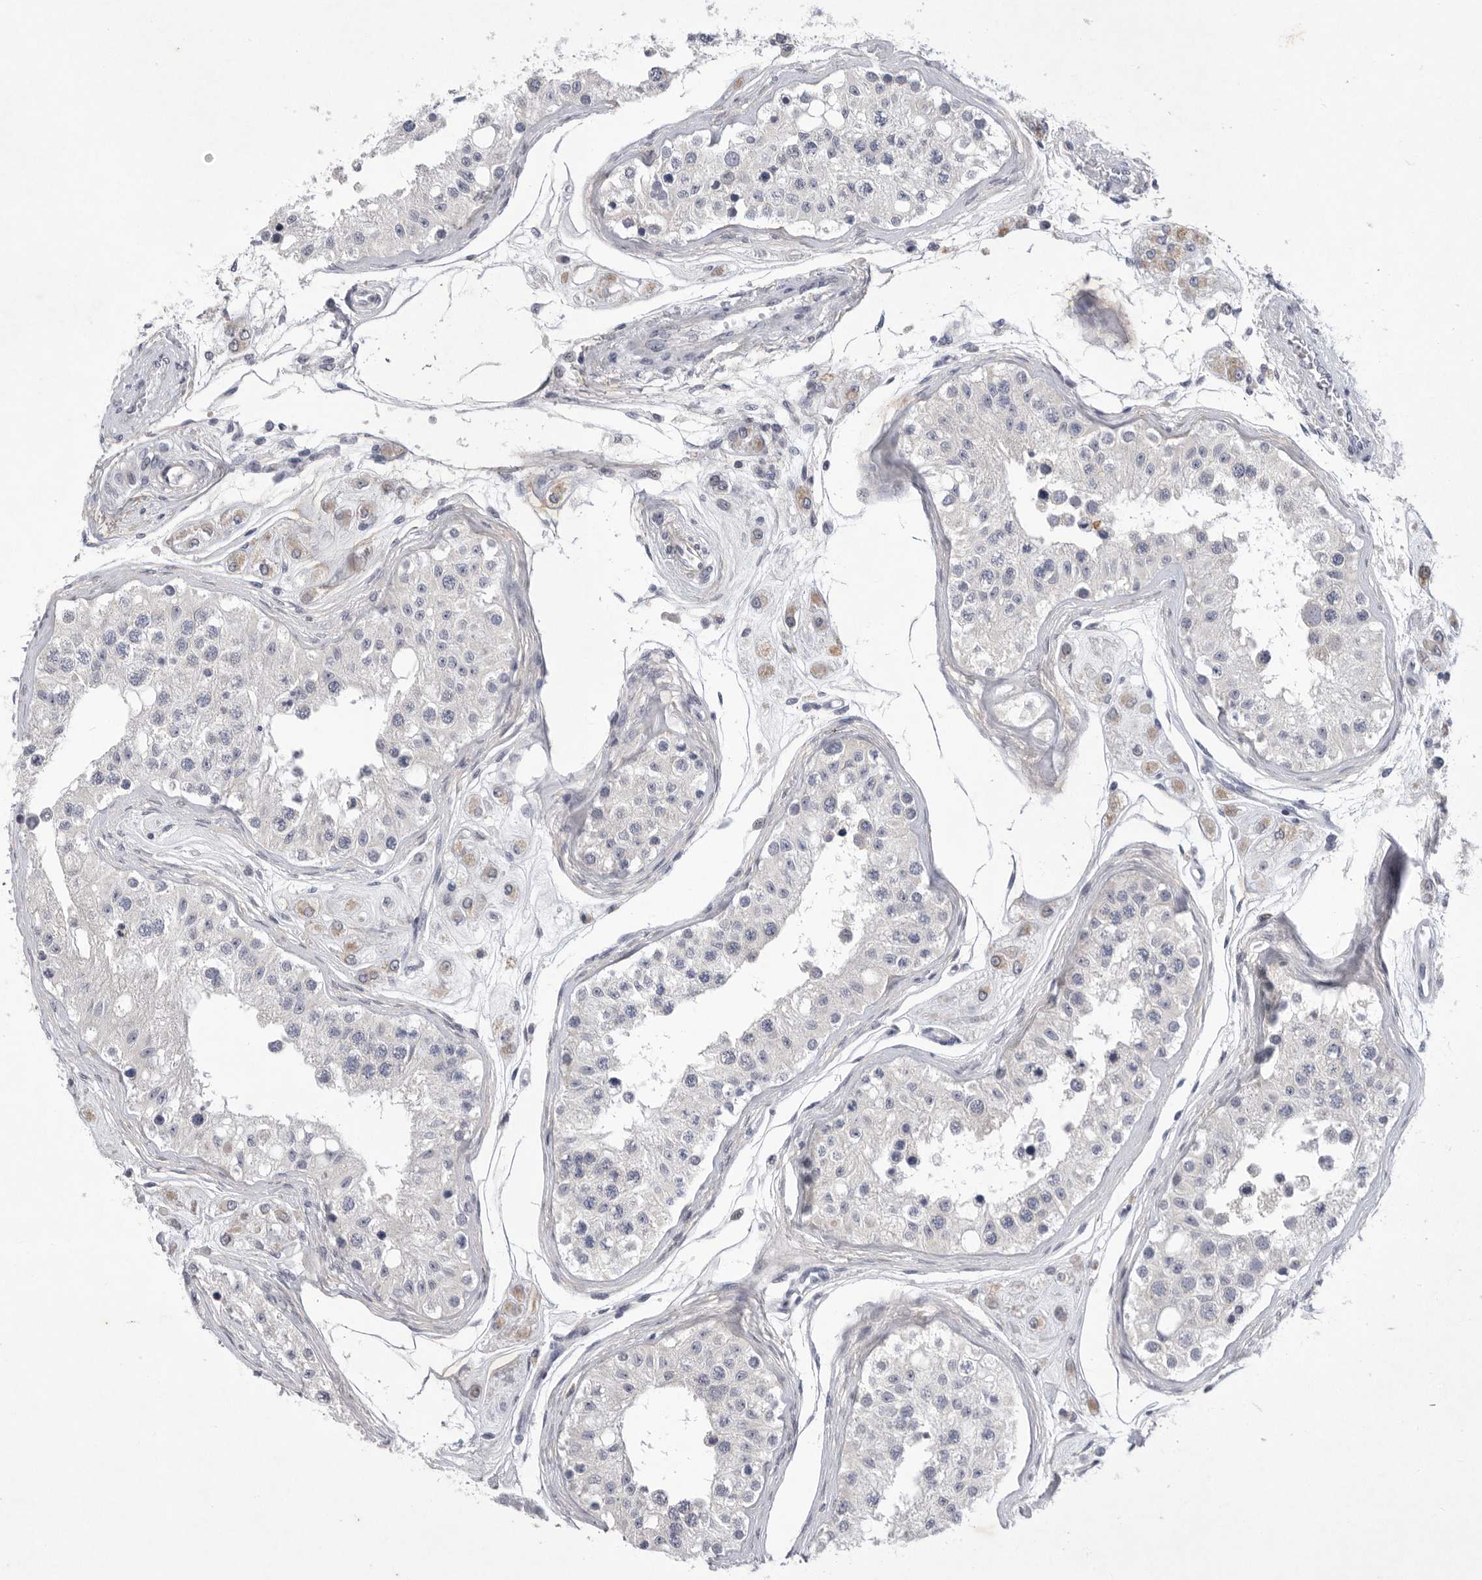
{"staining": {"intensity": "negative", "quantity": "none", "location": "none"}, "tissue": "testis", "cell_type": "Cells in seminiferous ducts", "image_type": "normal", "snomed": [{"axis": "morphology", "description": "Normal tissue, NOS"}, {"axis": "morphology", "description": "Adenocarcinoma, metastatic, NOS"}, {"axis": "topography", "description": "Testis"}], "caption": "This is an IHC micrograph of benign testis. There is no expression in cells in seminiferous ducts.", "gene": "SIGLEC10", "patient": {"sex": "male", "age": 26}}